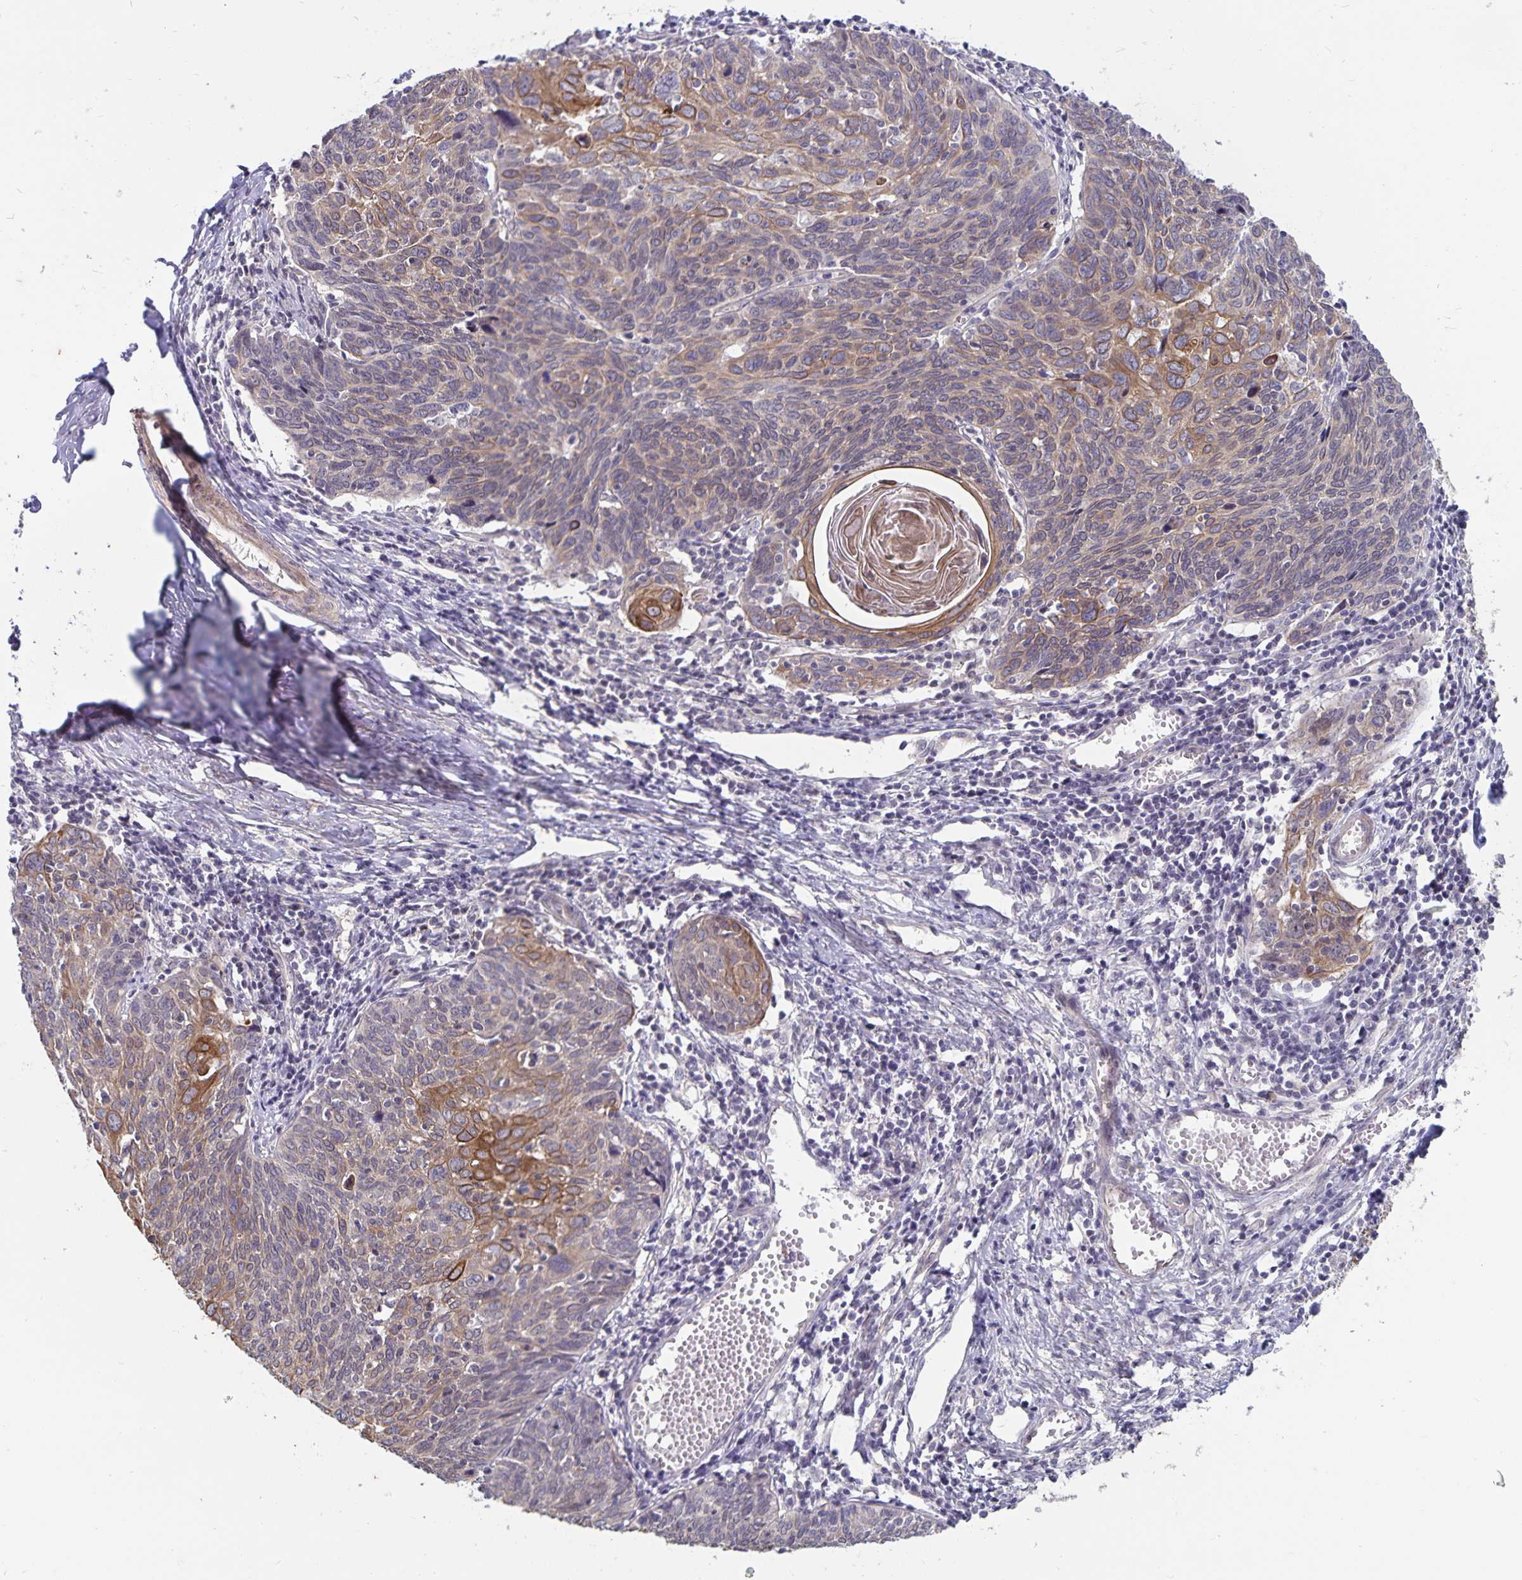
{"staining": {"intensity": "moderate", "quantity": "<25%", "location": "cytoplasmic/membranous"}, "tissue": "cervical cancer", "cell_type": "Tumor cells", "image_type": "cancer", "snomed": [{"axis": "morphology", "description": "Squamous cell carcinoma, NOS"}, {"axis": "topography", "description": "Cervix"}], "caption": "Immunohistochemistry (IHC) of squamous cell carcinoma (cervical) exhibits low levels of moderate cytoplasmic/membranous staining in about <25% of tumor cells.", "gene": "CDKN2B", "patient": {"sex": "female", "age": 39}}